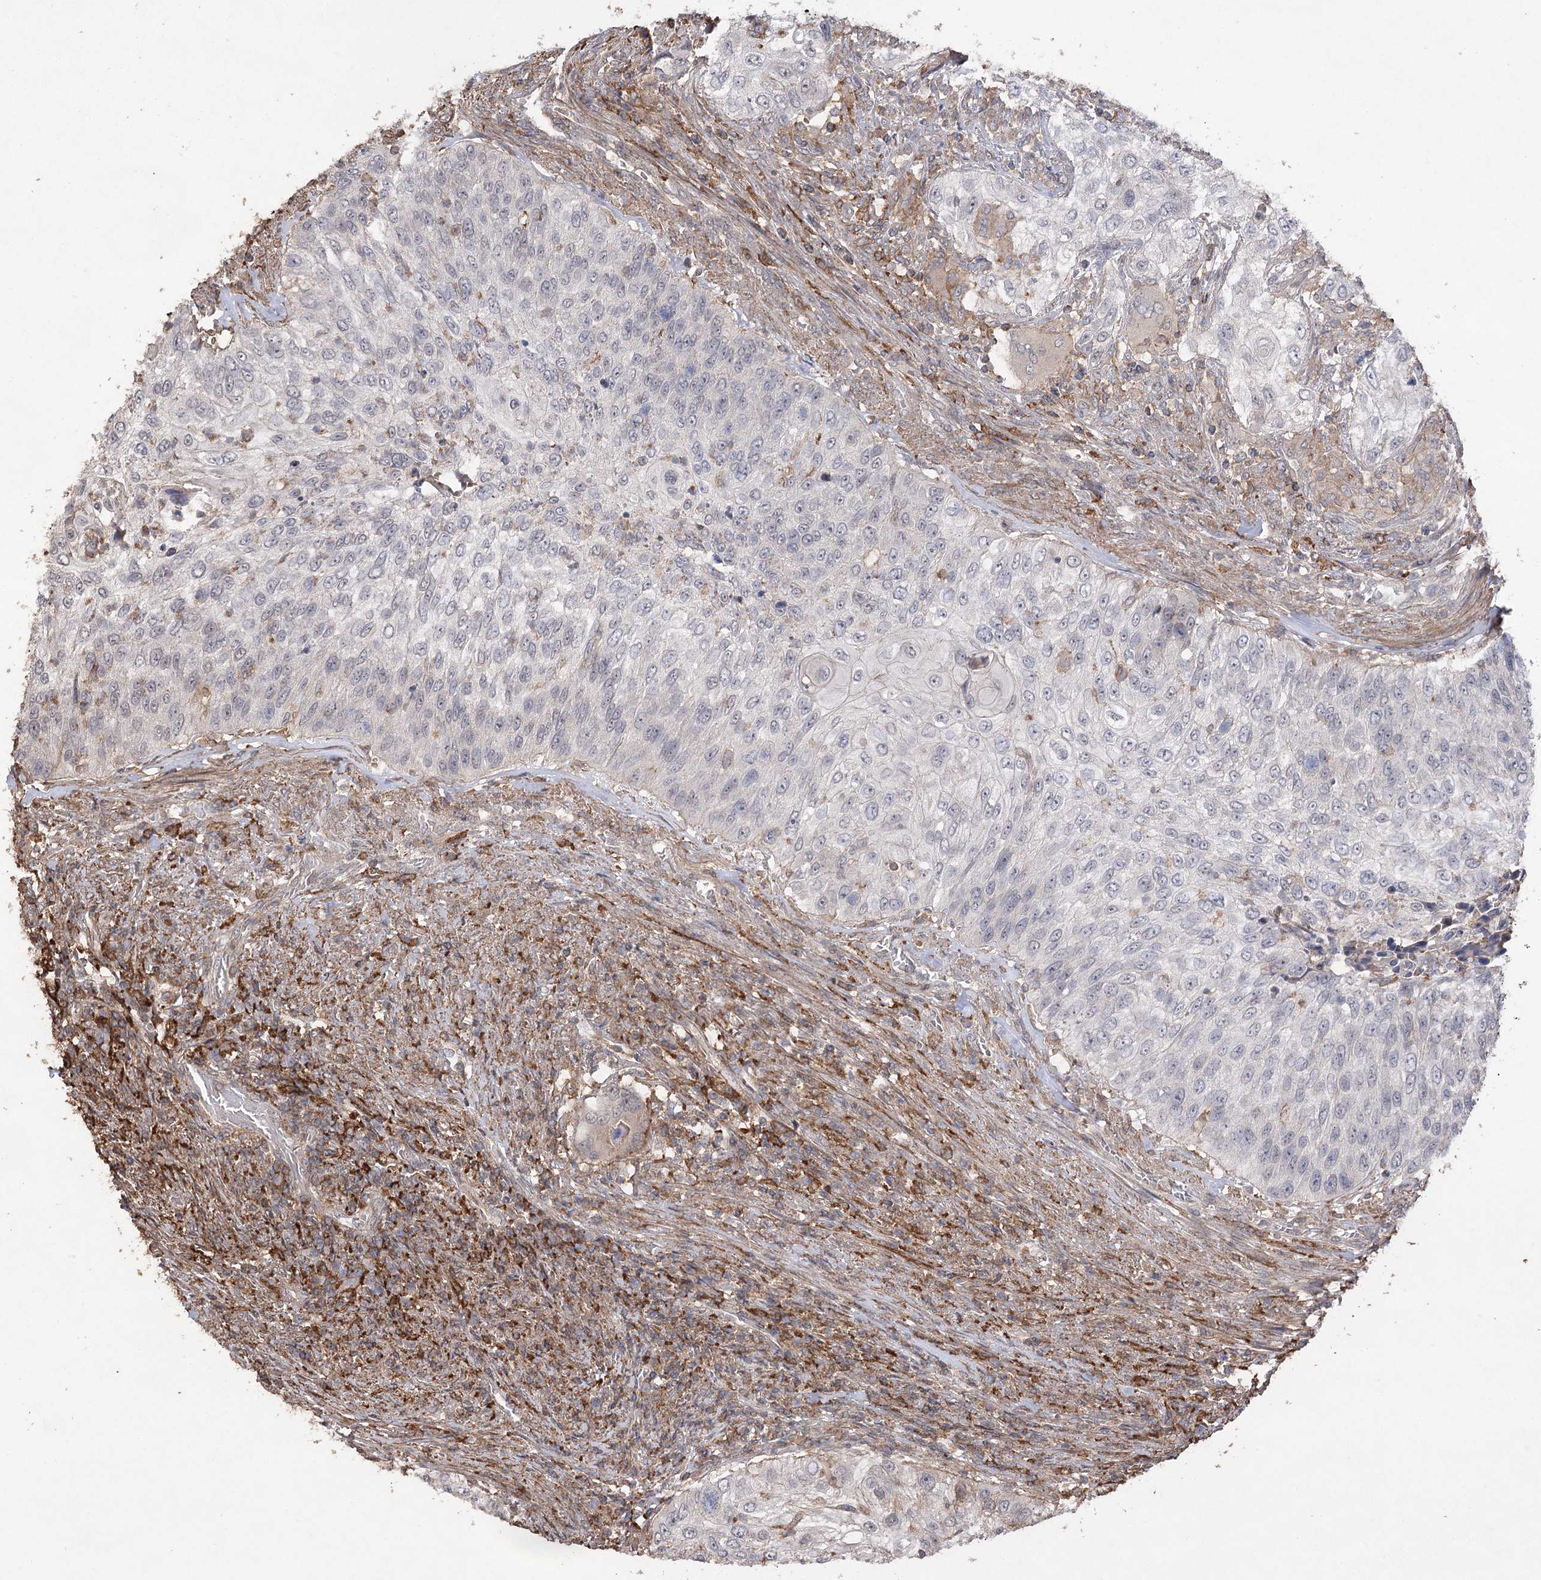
{"staining": {"intensity": "negative", "quantity": "none", "location": "none"}, "tissue": "urothelial cancer", "cell_type": "Tumor cells", "image_type": "cancer", "snomed": [{"axis": "morphology", "description": "Urothelial carcinoma, High grade"}, {"axis": "topography", "description": "Urinary bladder"}], "caption": "The photomicrograph exhibits no significant staining in tumor cells of high-grade urothelial carcinoma.", "gene": "OBSL1", "patient": {"sex": "female", "age": 60}}